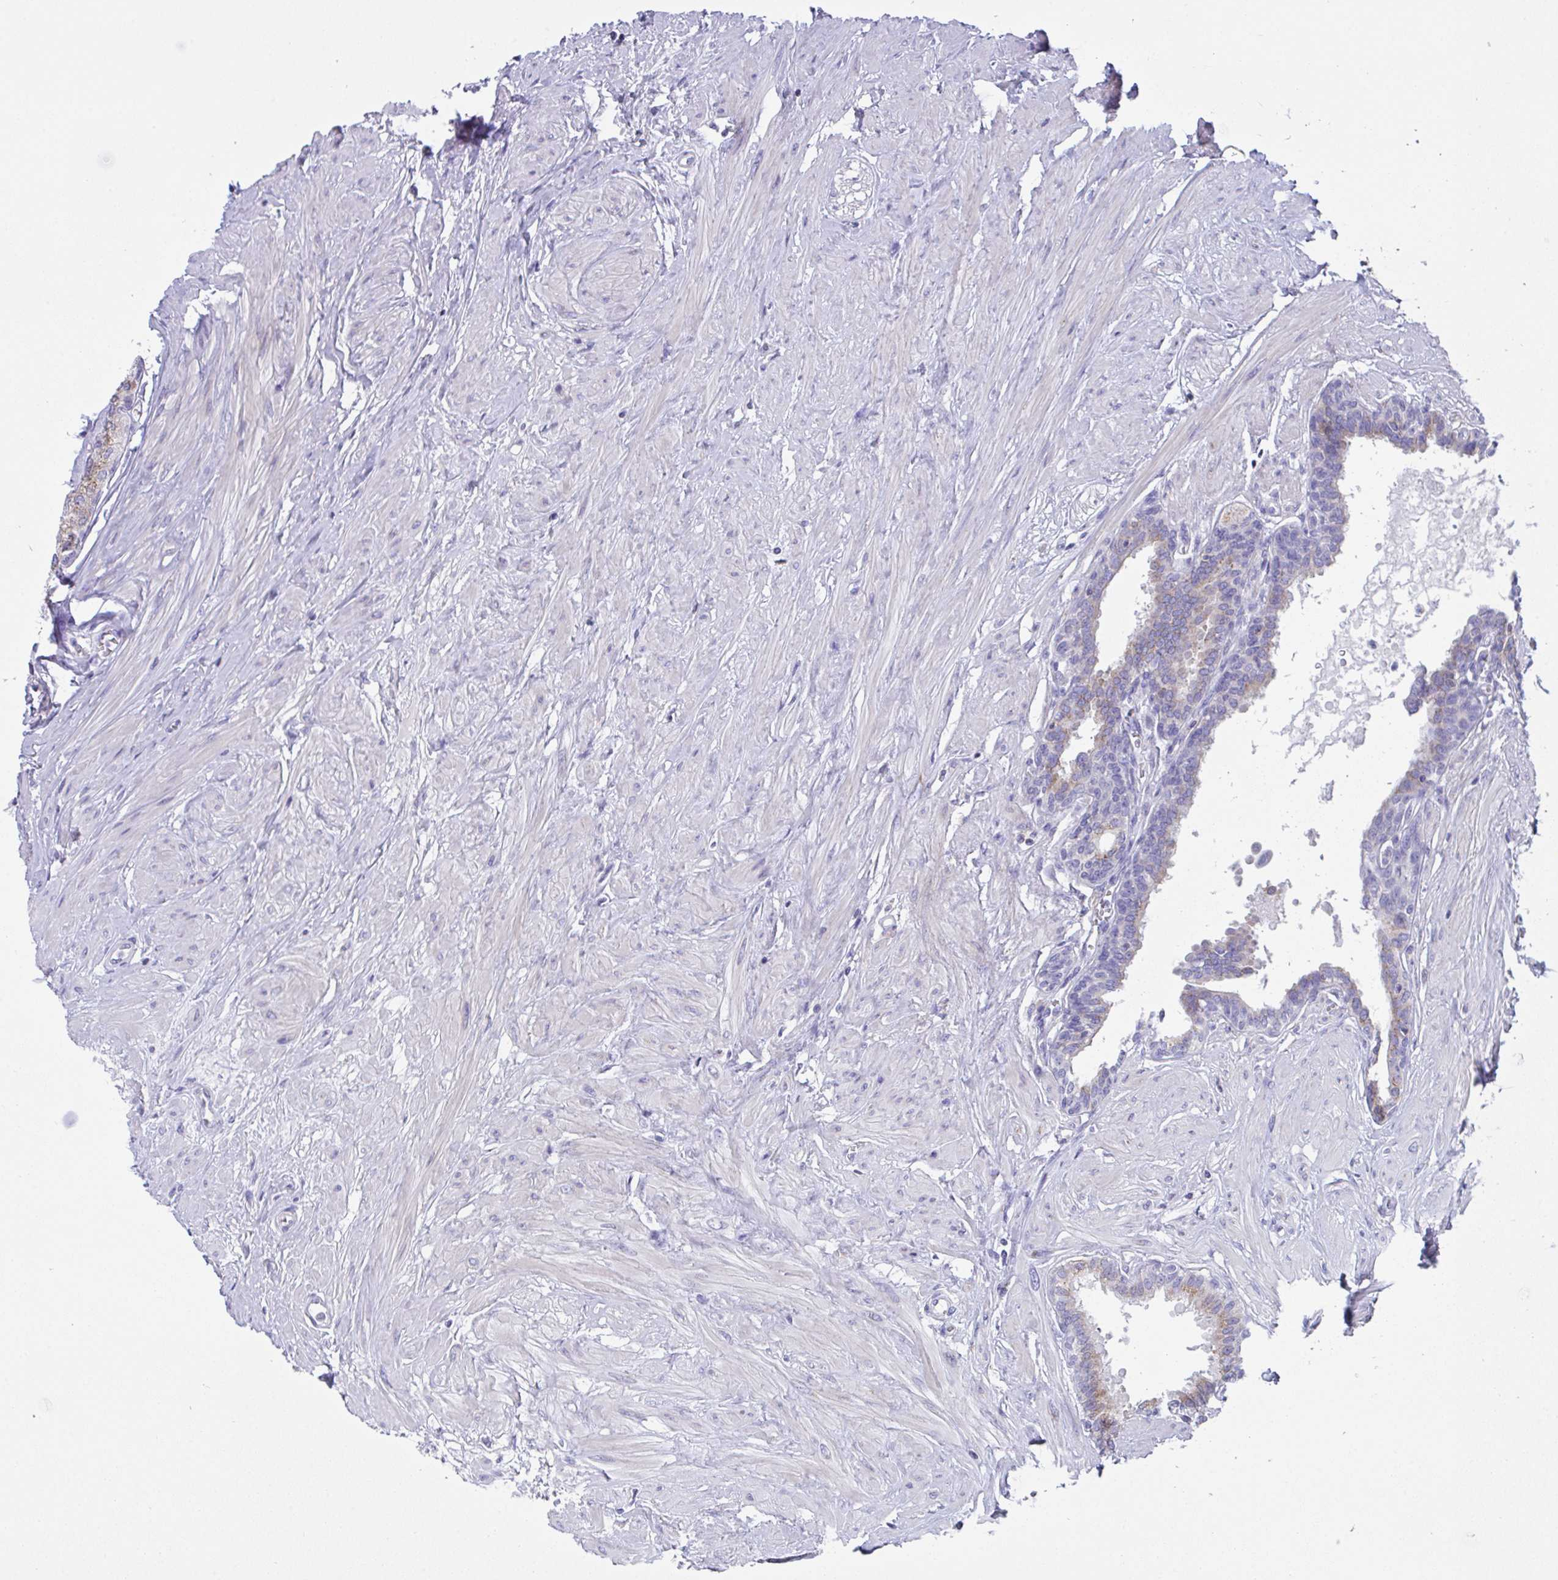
{"staining": {"intensity": "weak", "quantity": "25%-75%", "location": "cytoplasmic/membranous"}, "tissue": "seminal vesicle", "cell_type": "Glandular cells", "image_type": "normal", "snomed": [{"axis": "morphology", "description": "Normal tissue, NOS"}, {"axis": "topography", "description": "Prostate"}, {"axis": "topography", "description": "Seminal veicle"}], "caption": "Immunohistochemistry (IHC) of unremarkable human seminal vesicle displays low levels of weak cytoplasmic/membranous expression in about 25%-75% of glandular cells. The staining was performed using DAB, with brown indicating positive protein expression. Nuclei are stained blue with hematoxylin.", "gene": "MIA3", "patient": {"sex": "male", "age": 60}}